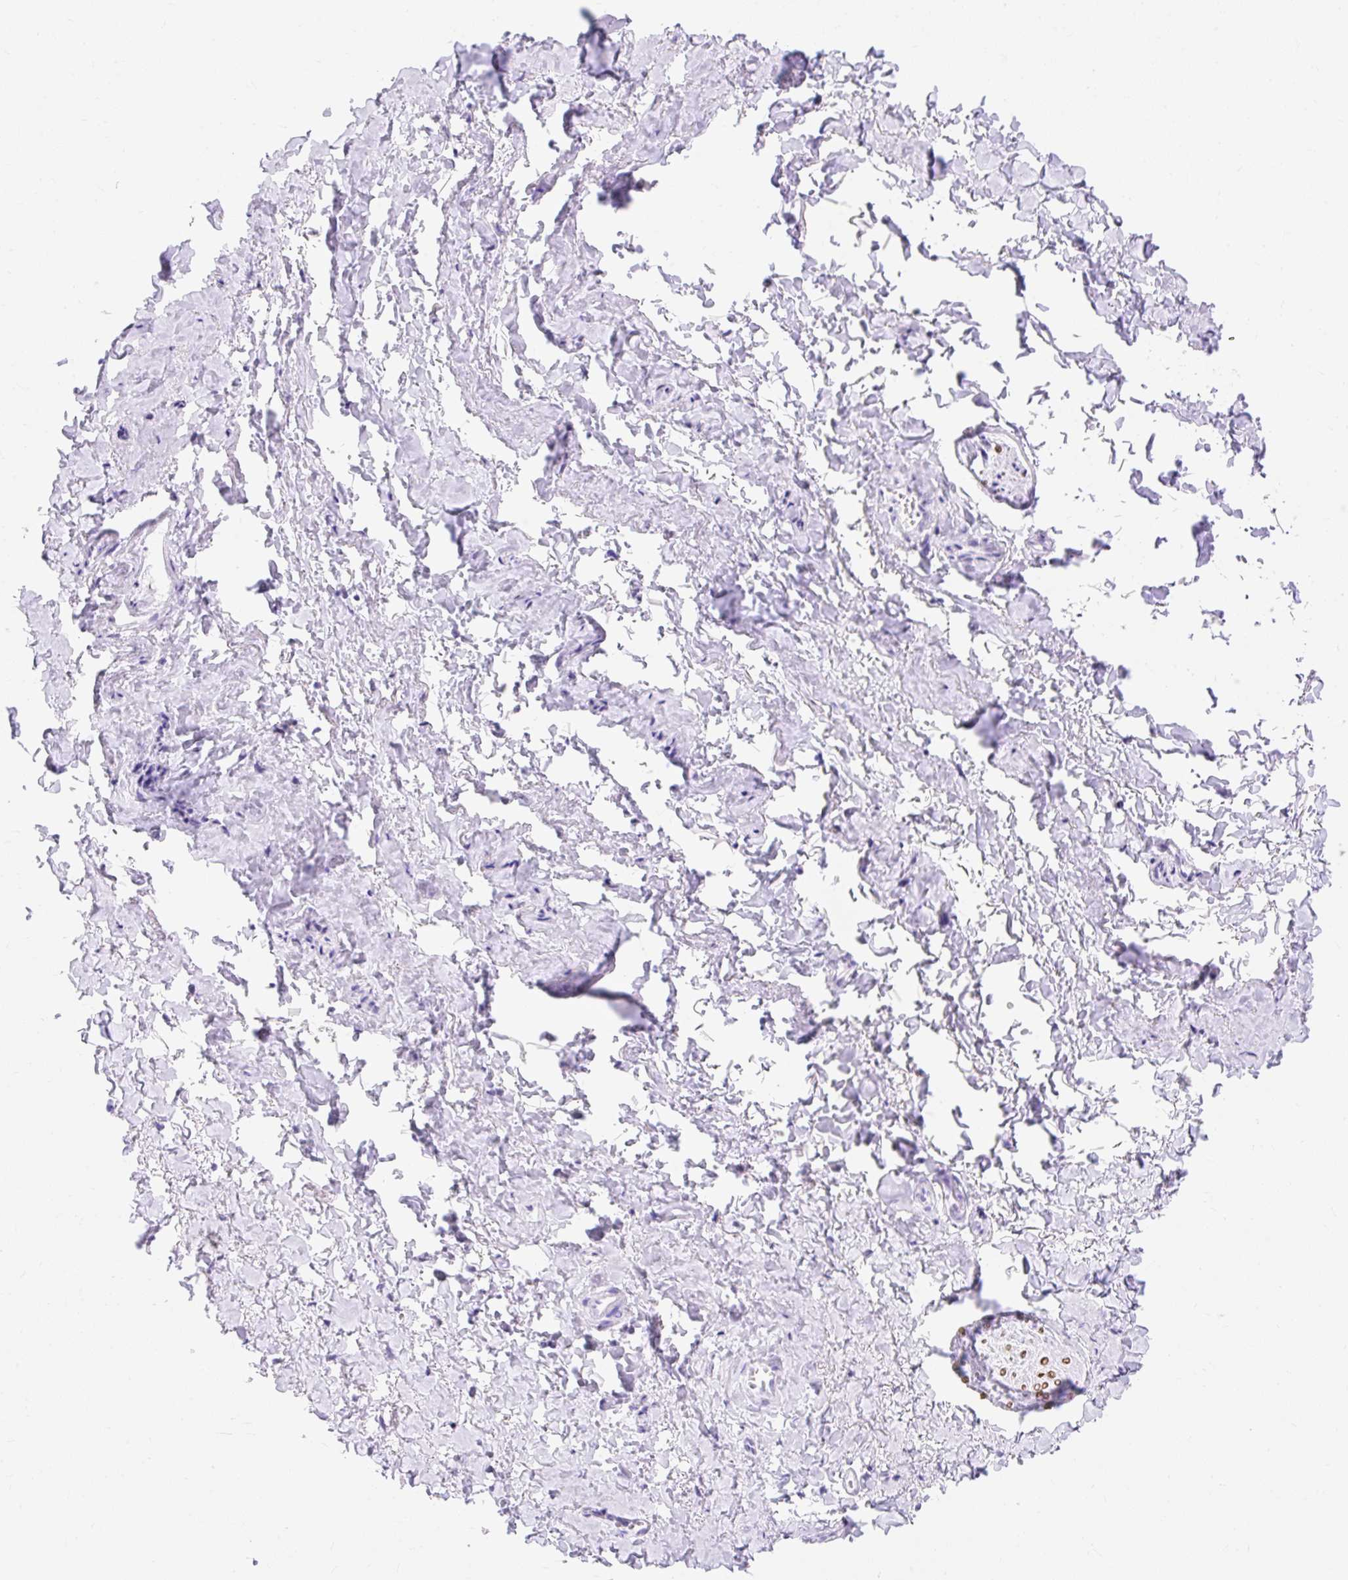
{"staining": {"intensity": "negative", "quantity": "none", "location": "none"}, "tissue": "adipose tissue", "cell_type": "Adipocytes", "image_type": "normal", "snomed": [{"axis": "morphology", "description": "Normal tissue, NOS"}, {"axis": "topography", "description": "Vulva"}, {"axis": "topography", "description": "Vagina"}, {"axis": "topography", "description": "Peripheral nerve tissue"}], "caption": "This is an IHC image of unremarkable adipose tissue. There is no positivity in adipocytes.", "gene": "MBP", "patient": {"sex": "female", "age": 66}}